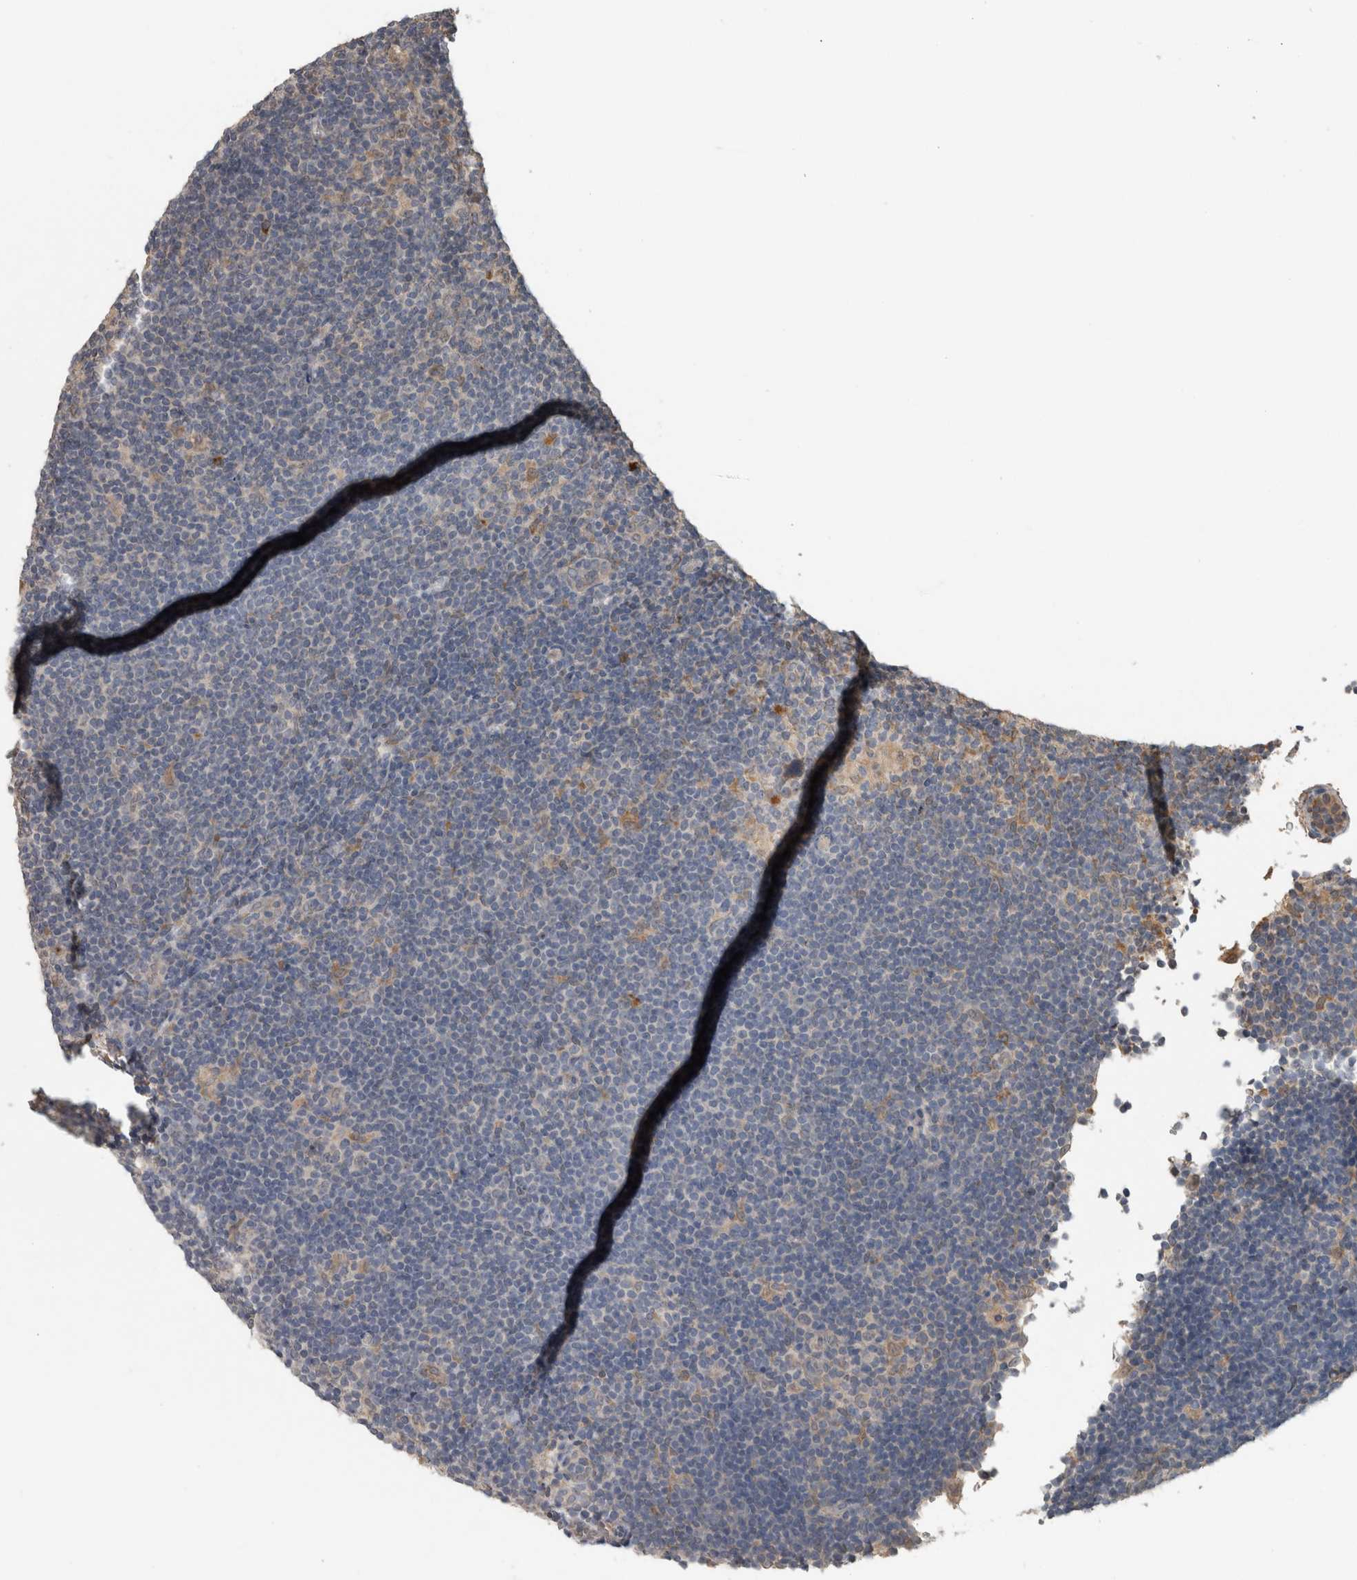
{"staining": {"intensity": "weak", "quantity": ">75%", "location": "cytoplasmic/membranous"}, "tissue": "lymphoma", "cell_type": "Tumor cells", "image_type": "cancer", "snomed": [{"axis": "morphology", "description": "Hodgkin's disease, NOS"}, {"axis": "topography", "description": "Lymph node"}], "caption": "Weak cytoplasmic/membranous protein staining is appreciated in approximately >75% of tumor cells in lymphoma.", "gene": "ADGRL3", "patient": {"sex": "female", "age": 57}}